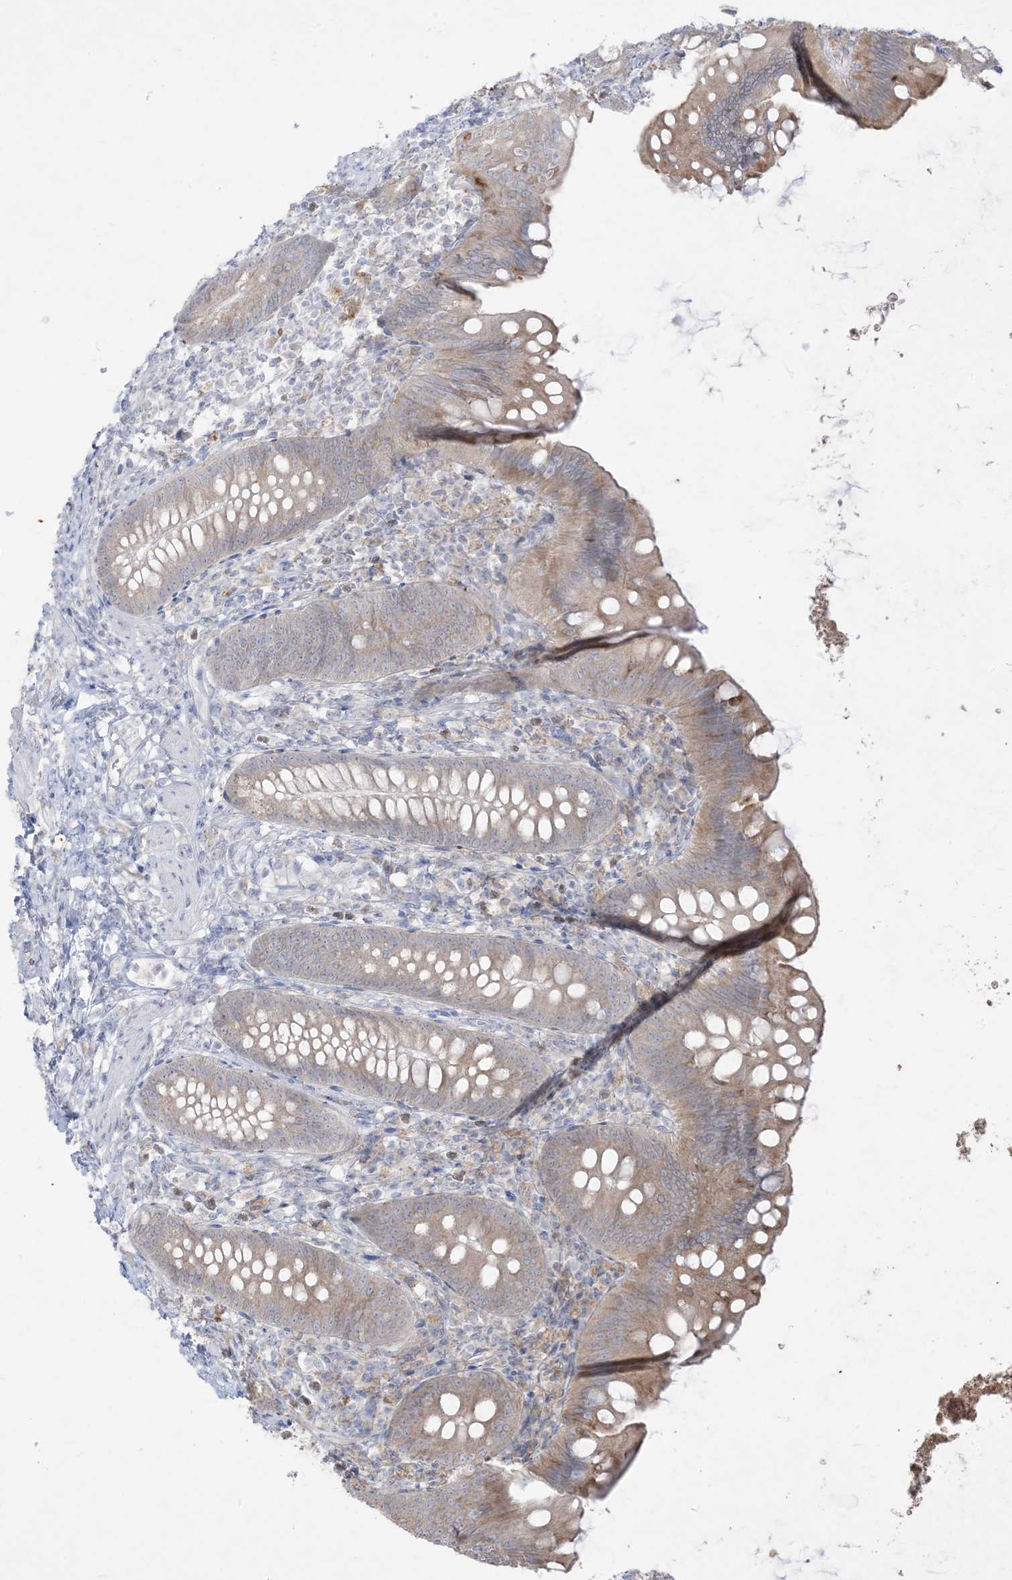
{"staining": {"intensity": "weak", "quantity": "<25%", "location": "cytoplasmic/membranous"}, "tissue": "appendix", "cell_type": "Glandular cells", "image_type": "normal", "snomed": [{"axis": "morphology", "description": "Normal tissue, NOS"}, {"axis": "topography", "description": "Appendix"}], "caption": "Immunohistochemistry of normal appendix reveals no positivity in glandular cells.", "gene": "LOXL3", "patient": {"sex": "female", "age": 62}}